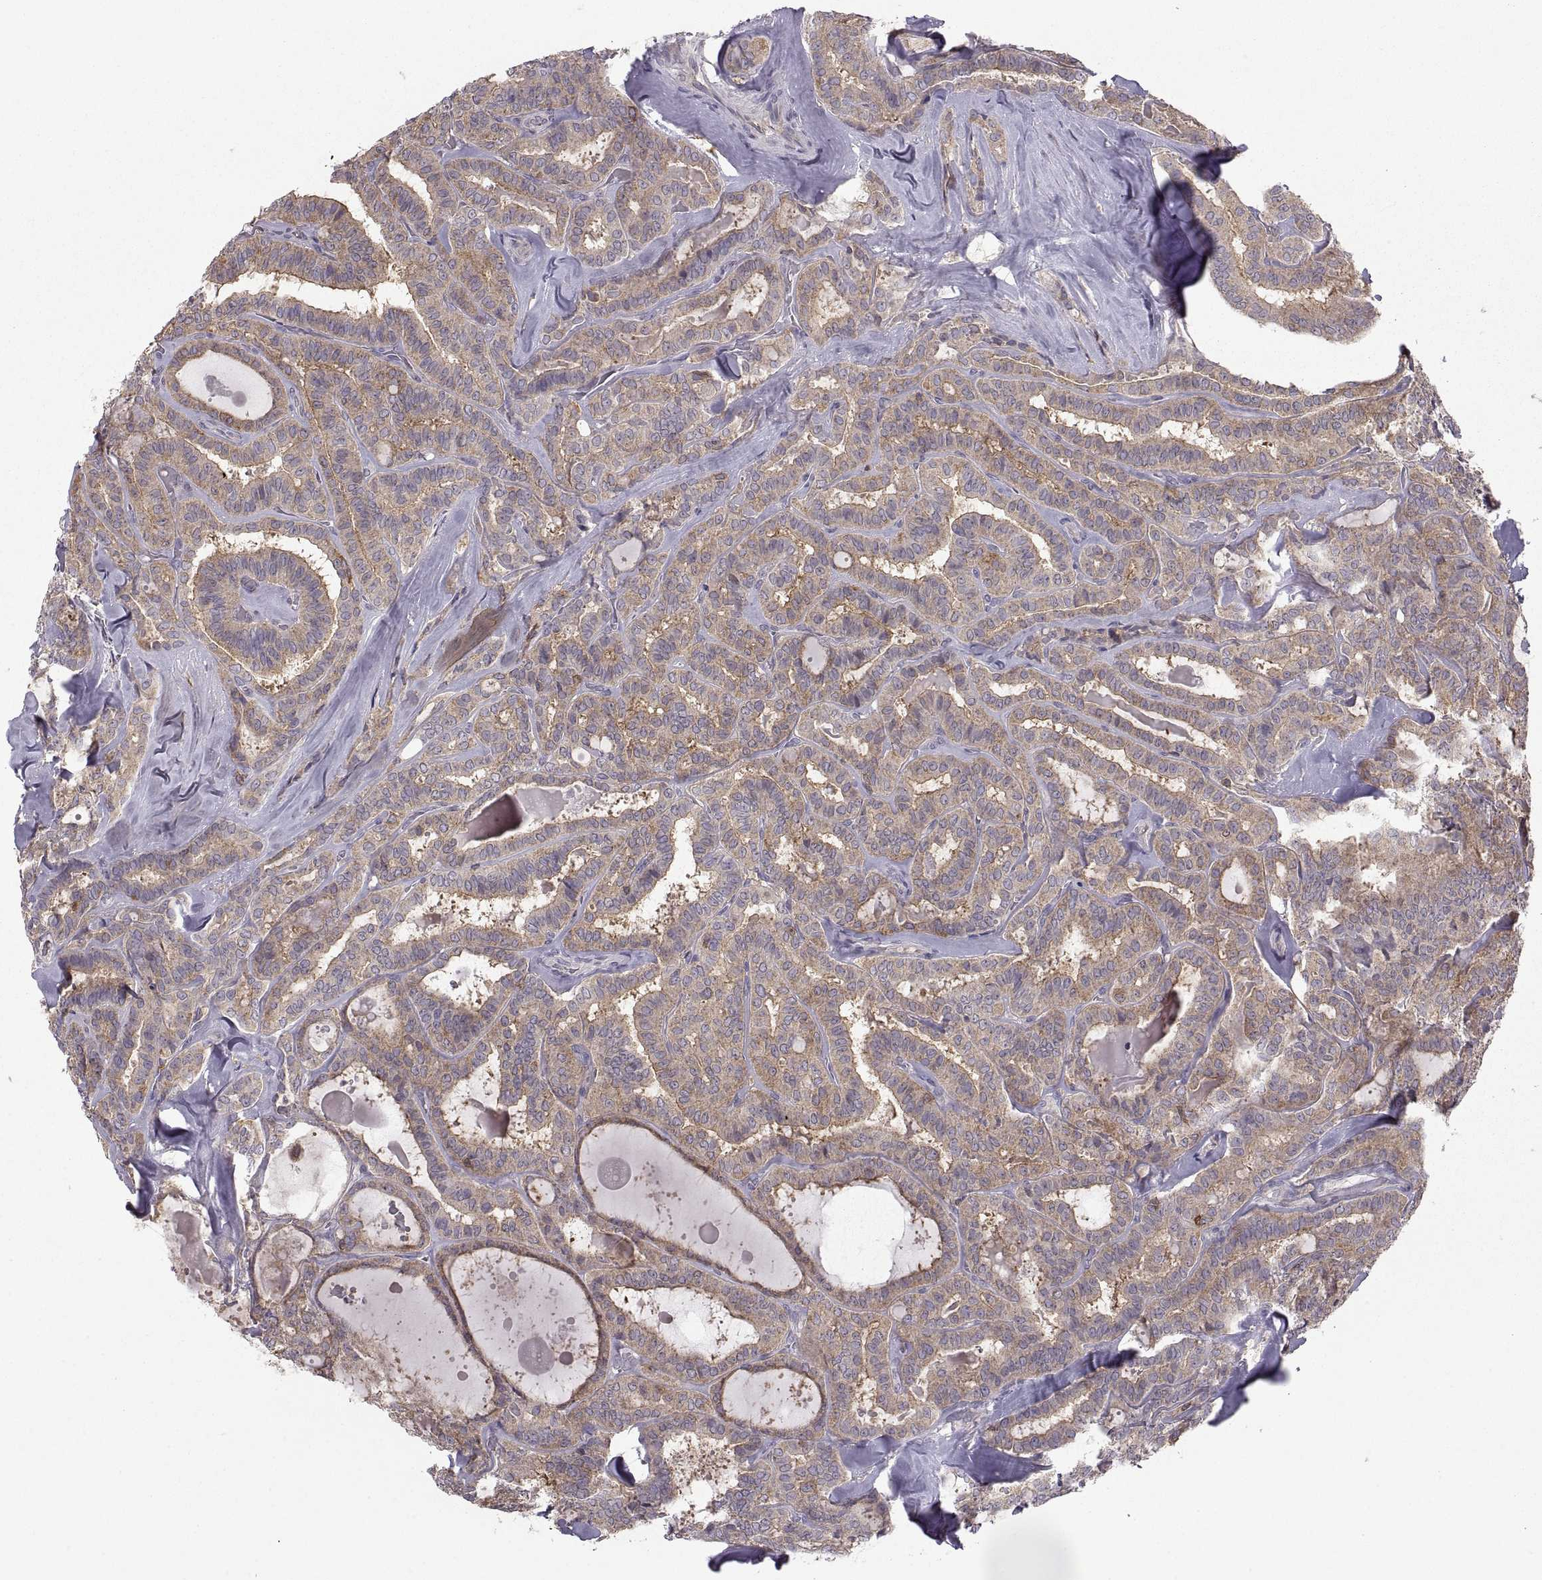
{"staining": {"intensity": "moderate", "quantity": "<25%", "location": "cytoplasmic/membranous"}, "tissue": "thyroid cancer", "cell_type": "Tumor cells", "image_type": "cancer", "snomed": [{"axis": "morphology", "description": "Papillary adenocarcinoma, NOS"}, {"axis": "topography", "description": "Thyroid gland"}], "caption": "Human papillary adenocarcinoma (thyroid) stained for a protein (brown) exhibits moderate cytoplasmic/membranous positive expression in approximately <25% of tumor cells.", "gene": "EZR", "patient": {"sex": "female", "age": 39}}